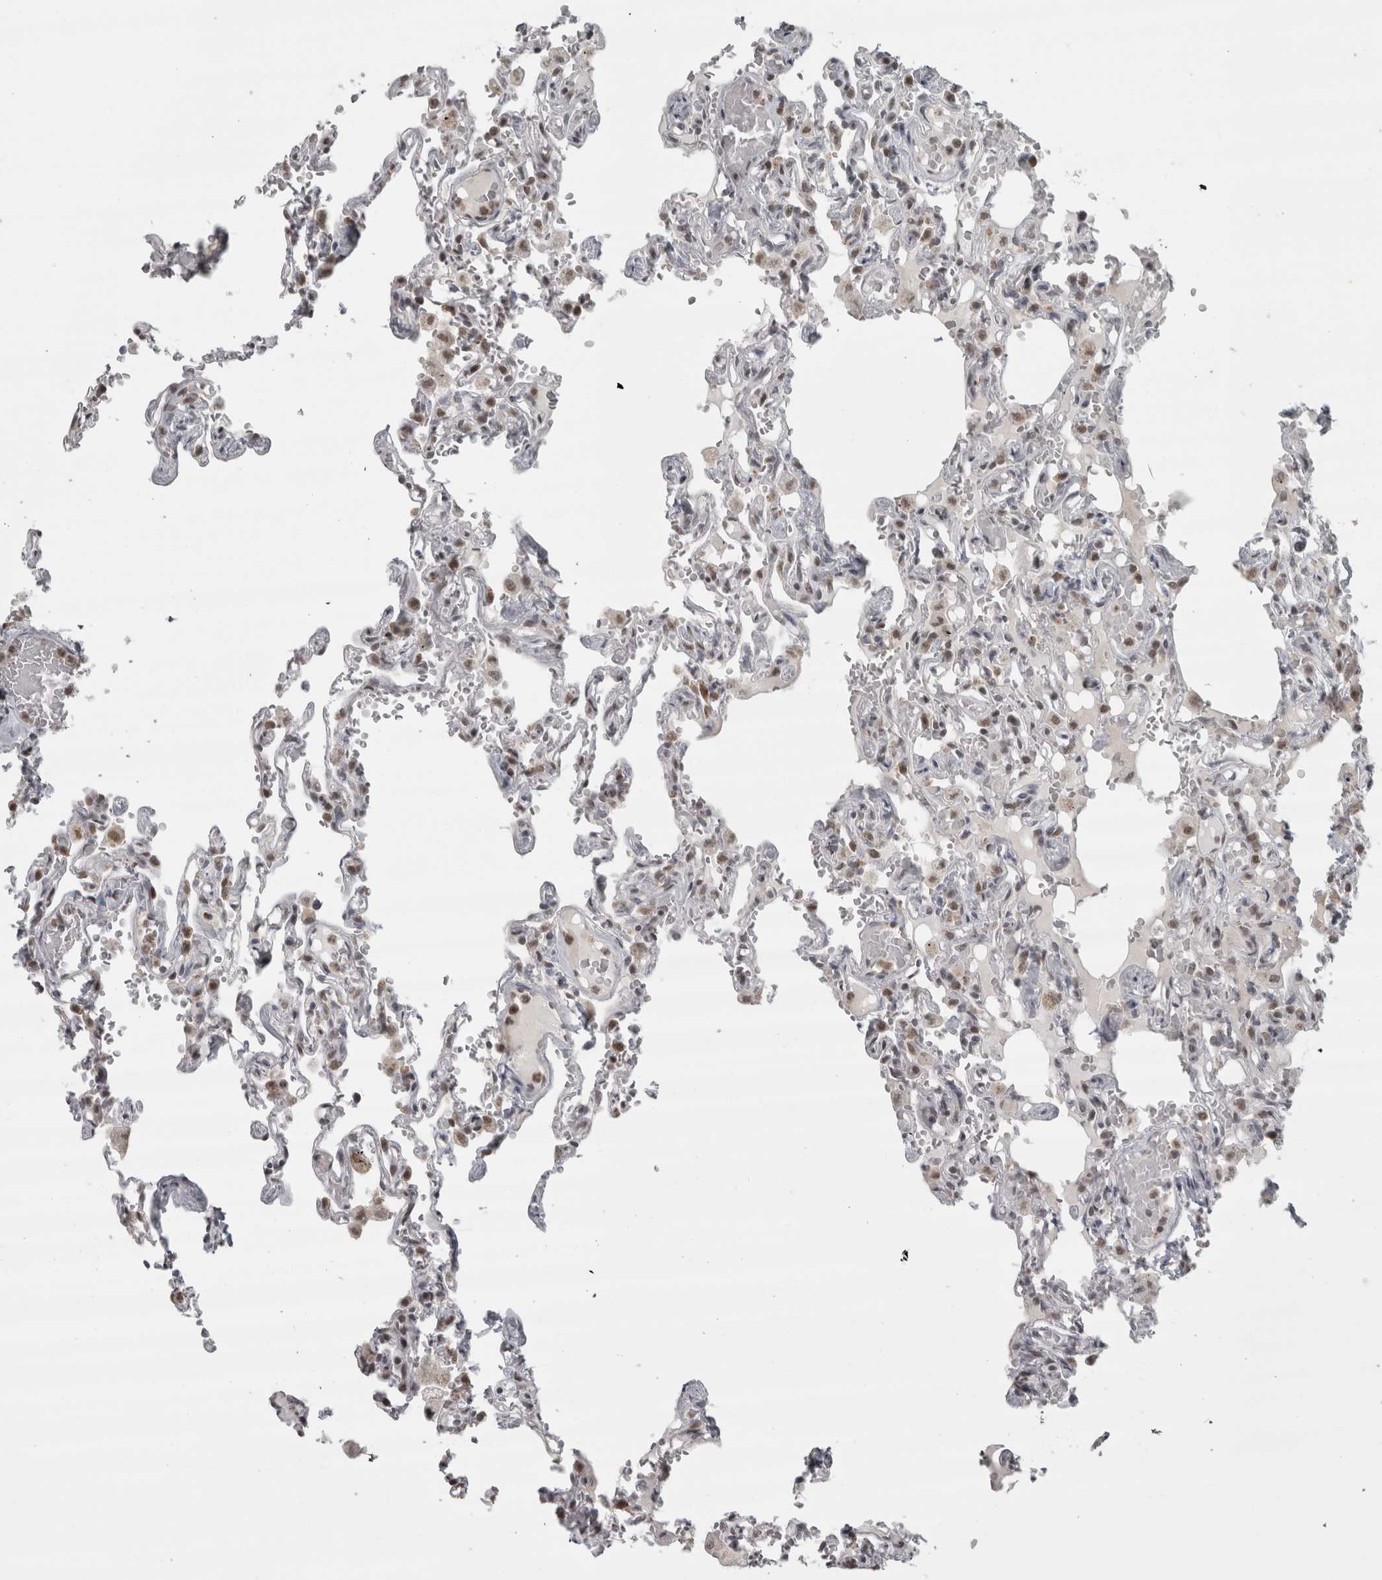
{"staining": {"intensity": "moderate", "quantity": ">75%", "location": "nuclear"}, "tissue": "lung", "cell_type": "Alveolar cells", "image_type": "normal", "snomed": [{"axis": "morphology", "description": "Normal tissue, NOS"}, {"axis": "topography", "description": "Lung"}], "caption": "IHC photomicrograph of benign lung: human lung stained using immunohistochemistry shows medium levels of moderate protein expression localized specifically in the nuclear of alveolar cells, appearing as a nuclear brown color.", "gene": "MICU3", "patient": {"sex": "male", "age": 21}}